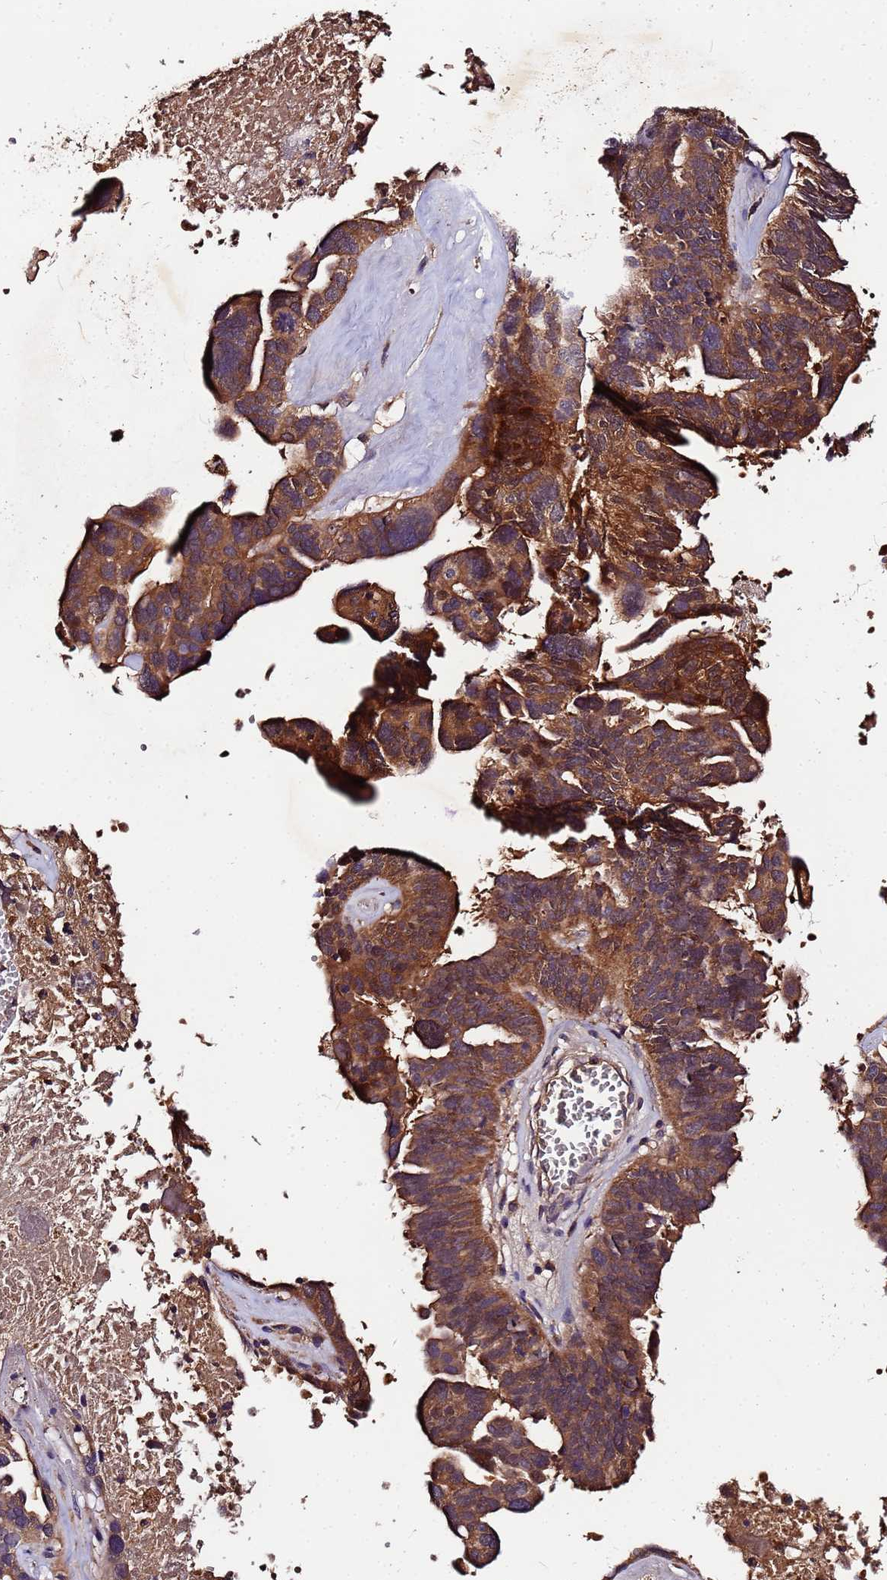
{"staining": {"intensity": "moderate", "quantity": ">75%", "location": "cytoplasmic/membranous"}, "tissue": "ovarian cancer", "cell_type": "Tumor cells", "image_type": "cancer", "snomed": [{"axis": "morphology", "description": "Cystadenocarcinoma, serous, NOS"}, {"axis": "topography", "description": "Ovary"}], "caption": "Human ovarian cancer (serous cystadenocarcinoma) stained with a protein marker displays moderate staining in tumor cells.", "gene": "MTERF1", "patient": {"sex": "female", "age": 59}}